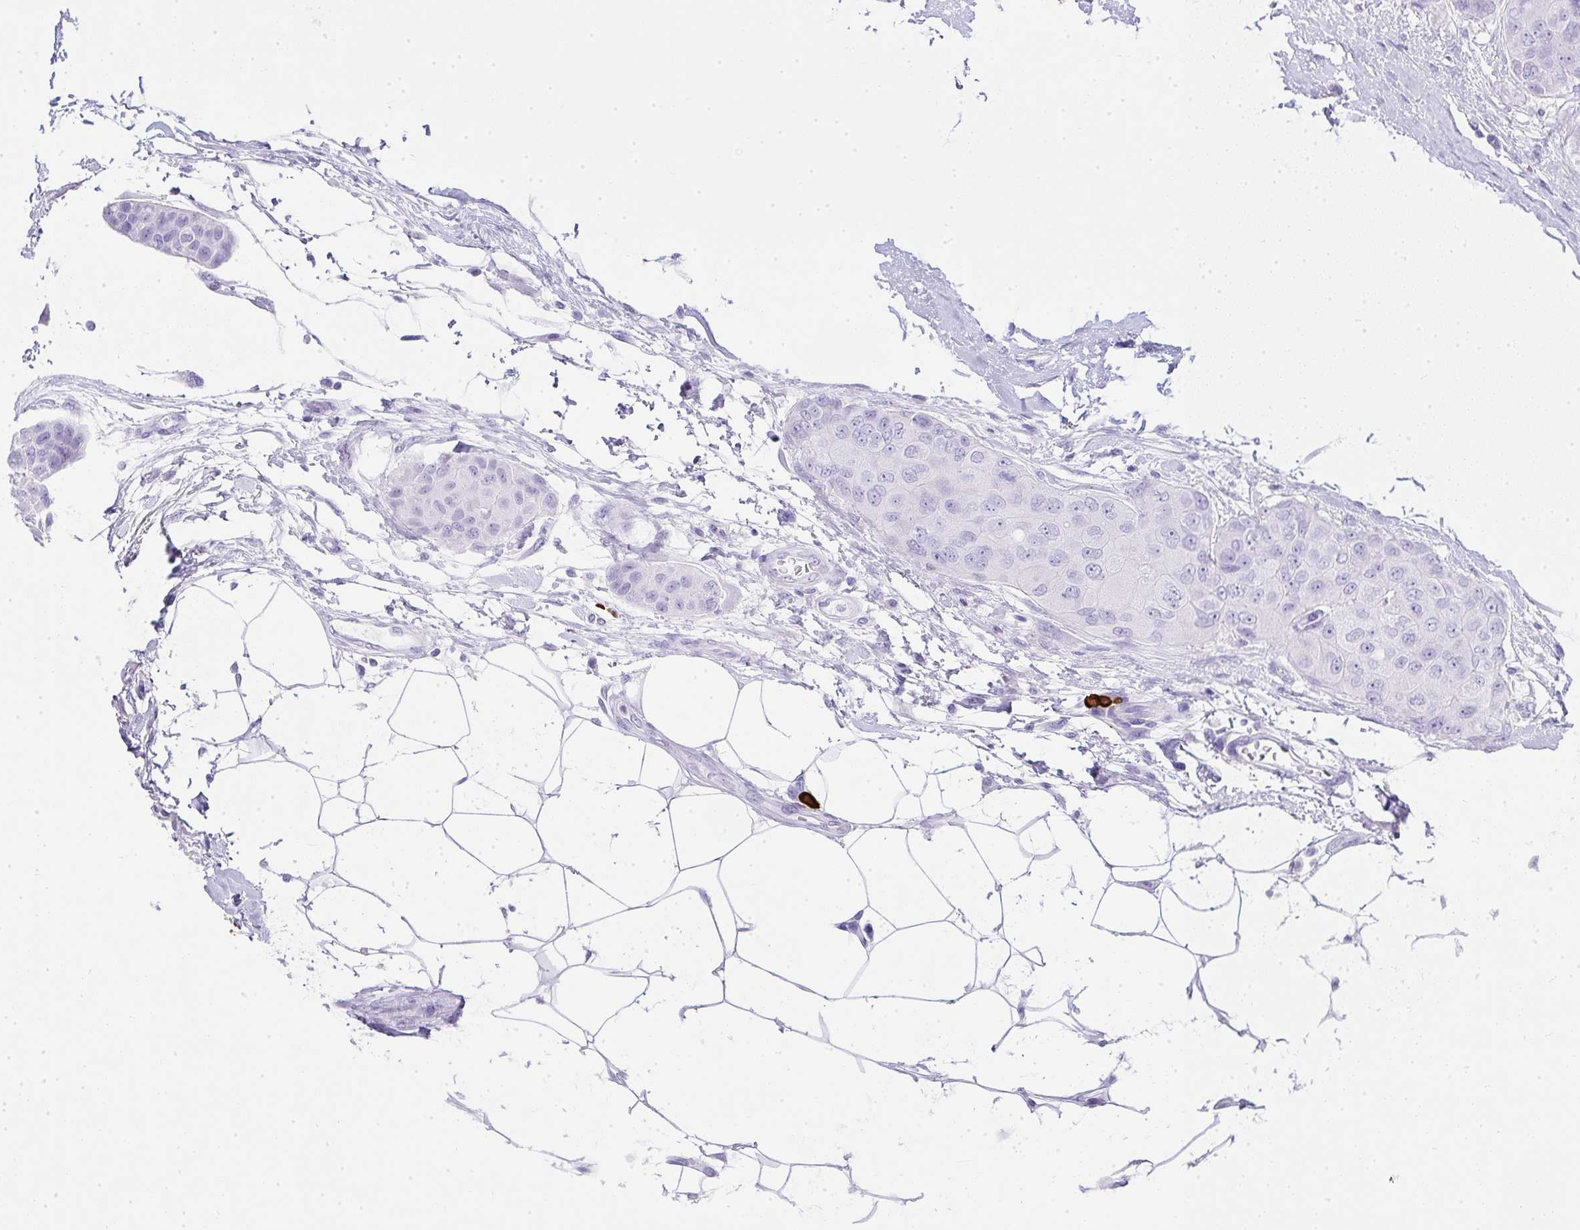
{"staining": {"intensity": "negative", "quantity": "none", "location": "none"}, "tissue": "breast cancer", "cell_type": "Tumor cells", "image_type": "cancer", "snomed": [{"axis": "morphology", "description": "Duct carcinoma"}, {"axis": "topography", "description": "Breast"}, {"axis": "topography", "description": "Lymph node"}], "caption": "Photomicrograph shows no significant protein staining in tumor cells of invasive ductal carcinoma (breast).", "gene": "CDADC1", "patient": {"sex": "female", "age": 80}}